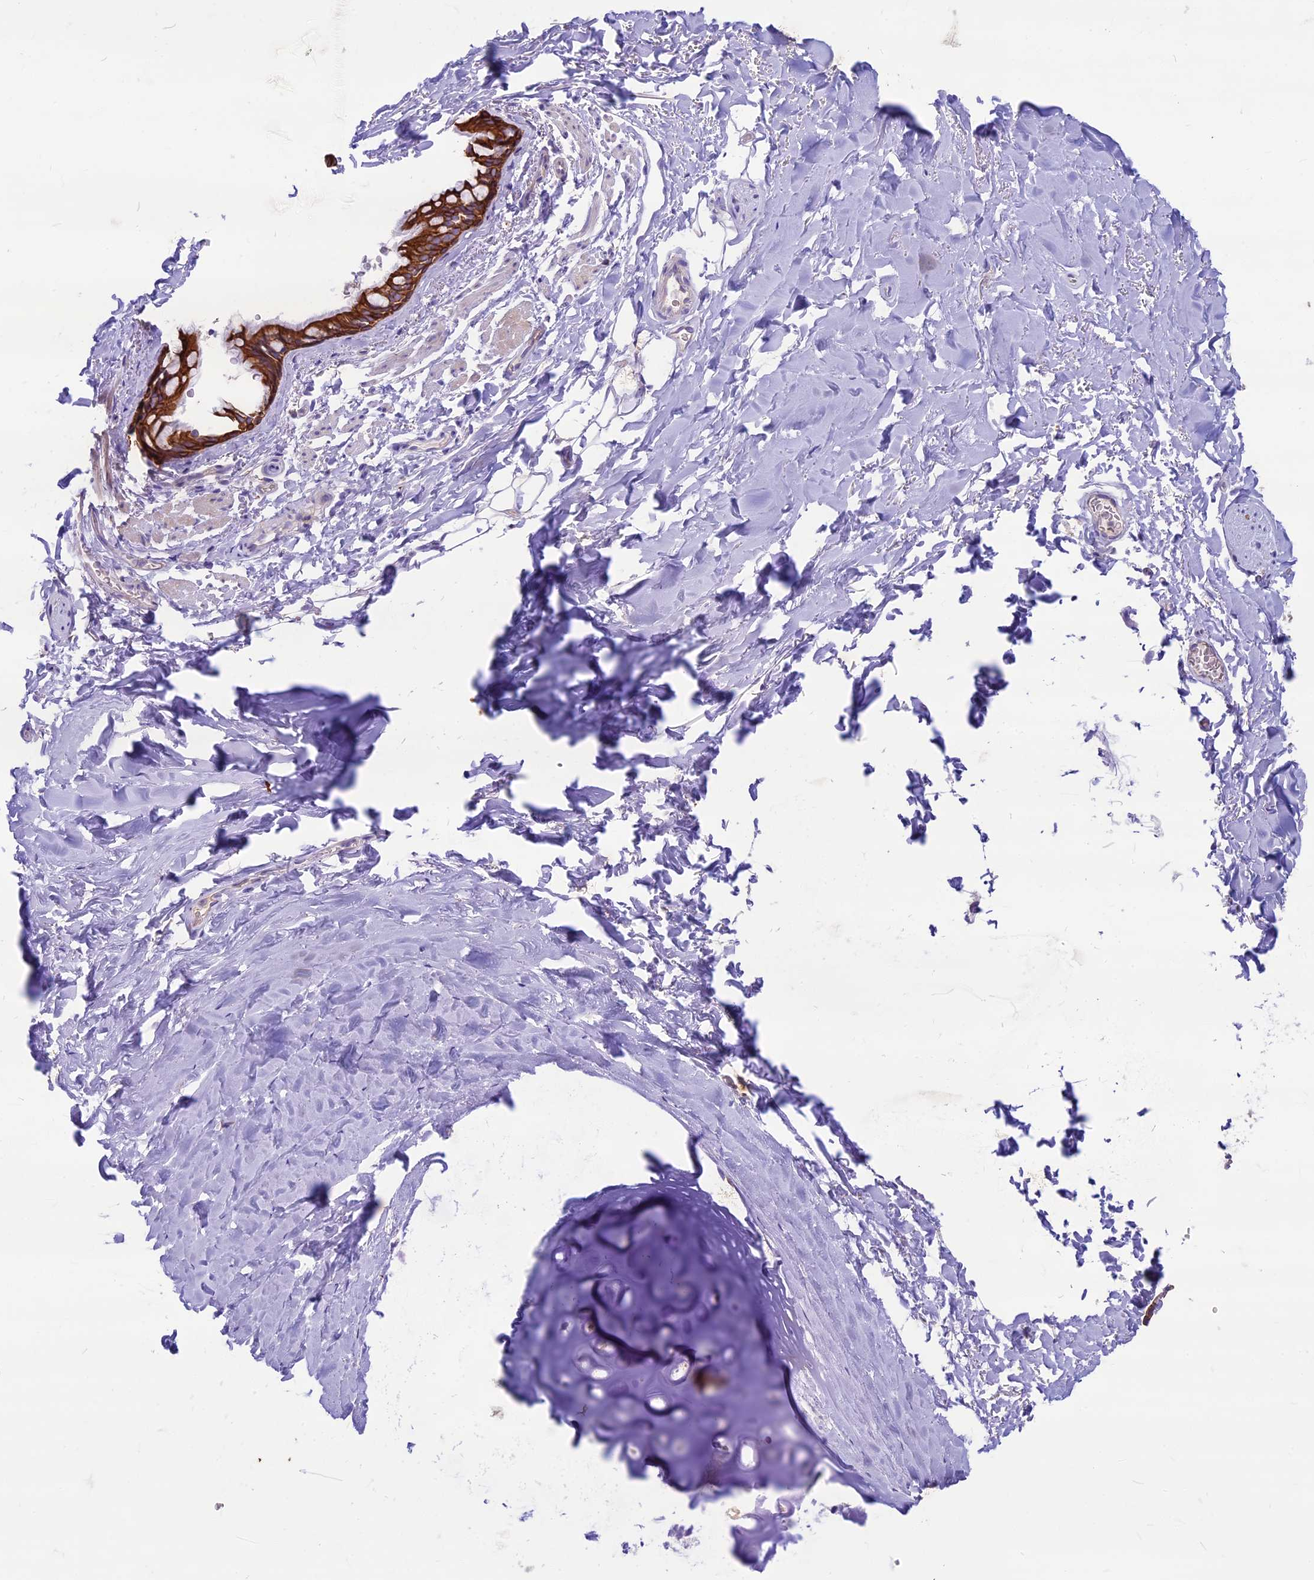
{"staining": {"intensity": "negative", "quantity": "none", "location": "none"}, "tissue": "adipose tissue", "cell_type": "Adipocytes", "image_type": "normal", "snomed": [{"axis": "morphology", "description": "Normal tissue, NOS"}, {"axis": "topography", "description": "Lymph node"}, {"axis": "topography", "description": "Bronchus"}], "caption": "This is an IHC micrograph of unremarkable human adipose tissue. There is no expression in adipocytes.", "gene": "CDAN1", "patient": {"sex": "male", "age": 63}}